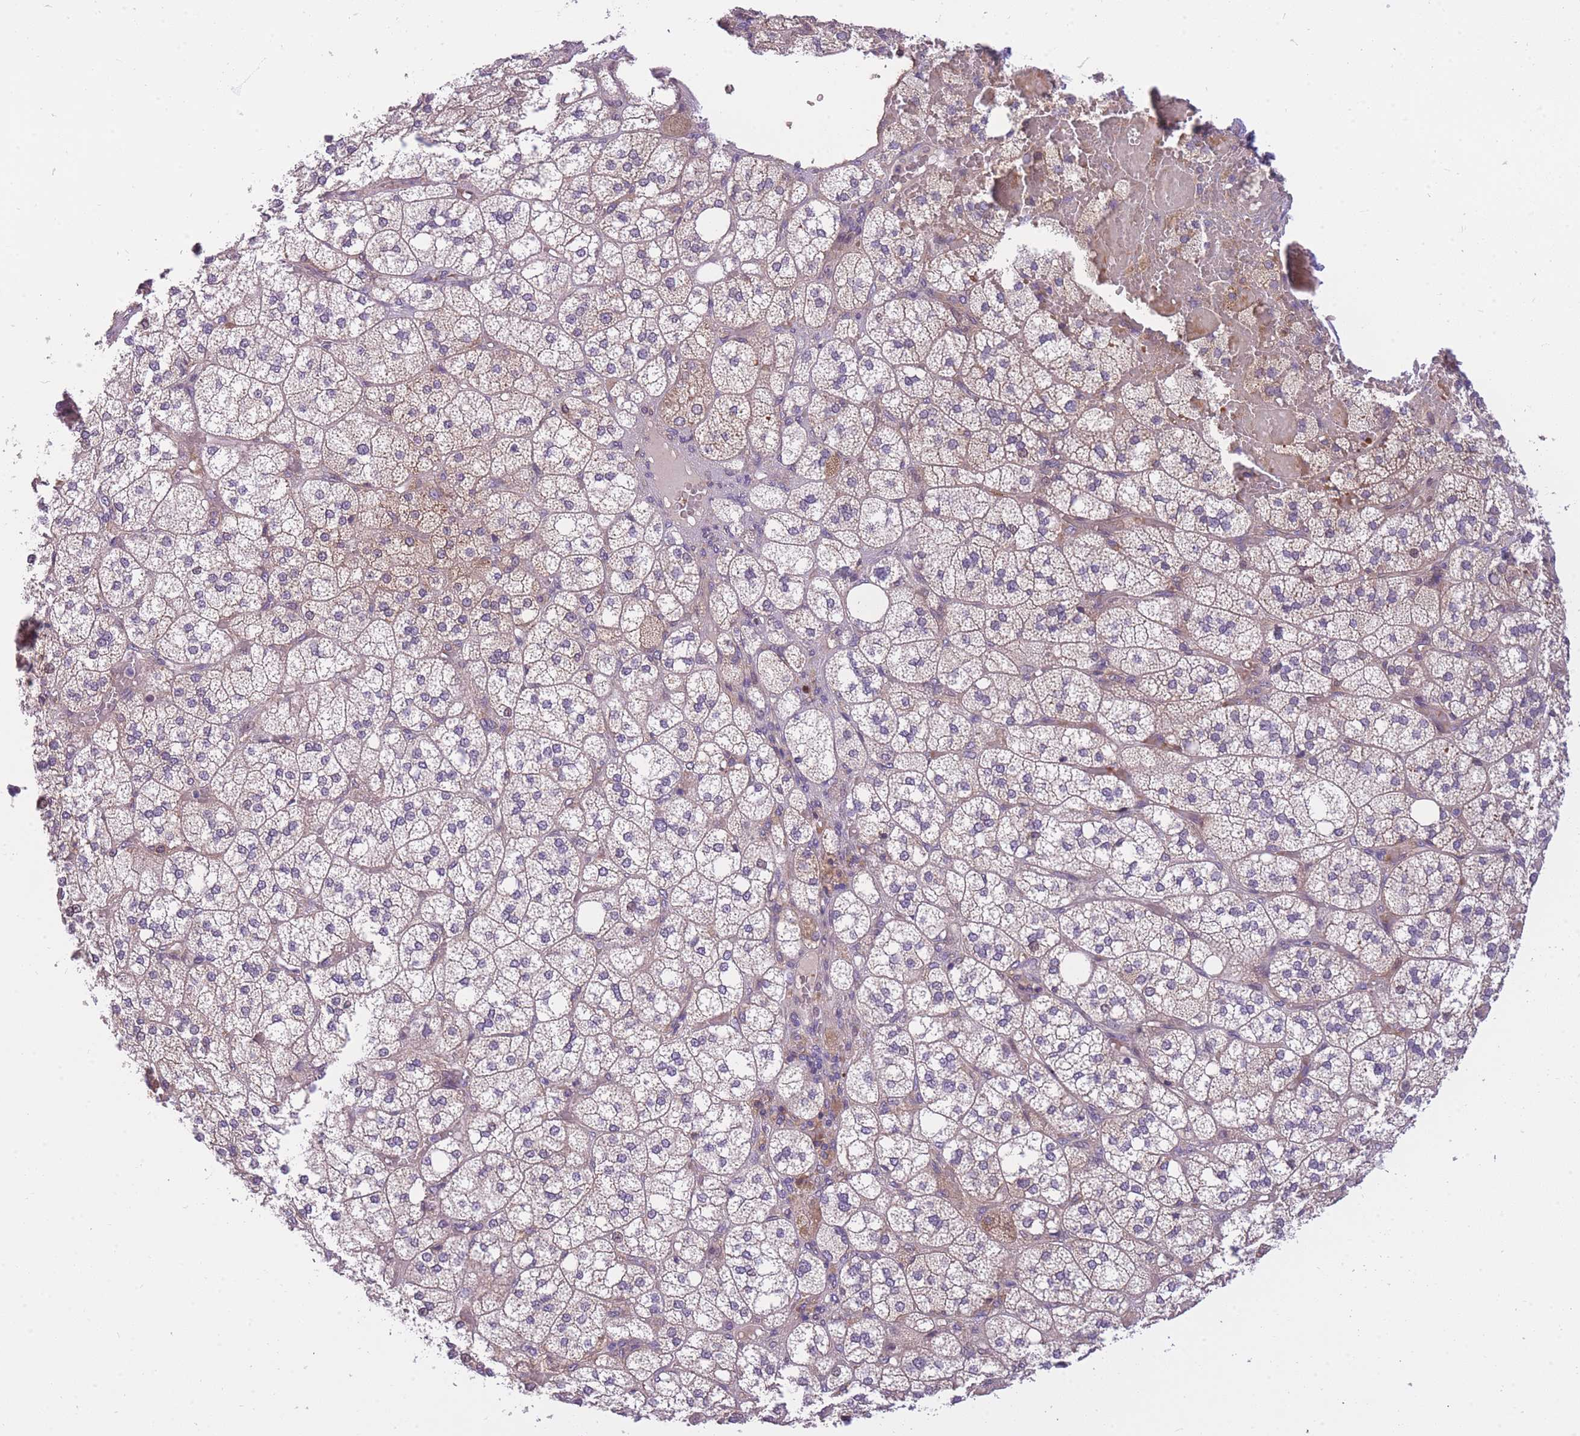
{"staining": {"intensity": "moderate", "quantity": "25%-75%", "location": "cytoplasmic/membranous"}, "tissue": "adrenal gland", "cell_type": "Glandular cells", "image_type": "normal", "snomed": [{"axis": "morphology", "description": "Normal tissue, NOS"}, {"axis": "topography", "description": "Adrenal gland"}], "caption": "This photomicrograph reveals immunohistochemistry (IHC) staining of normal adrenal gland, with medium moderate cytoplasmic/membranous staining in about 25%-75% of glandular cells.", "gene": "CRYGN", "patient": {"sex": "male", "age": 61}}